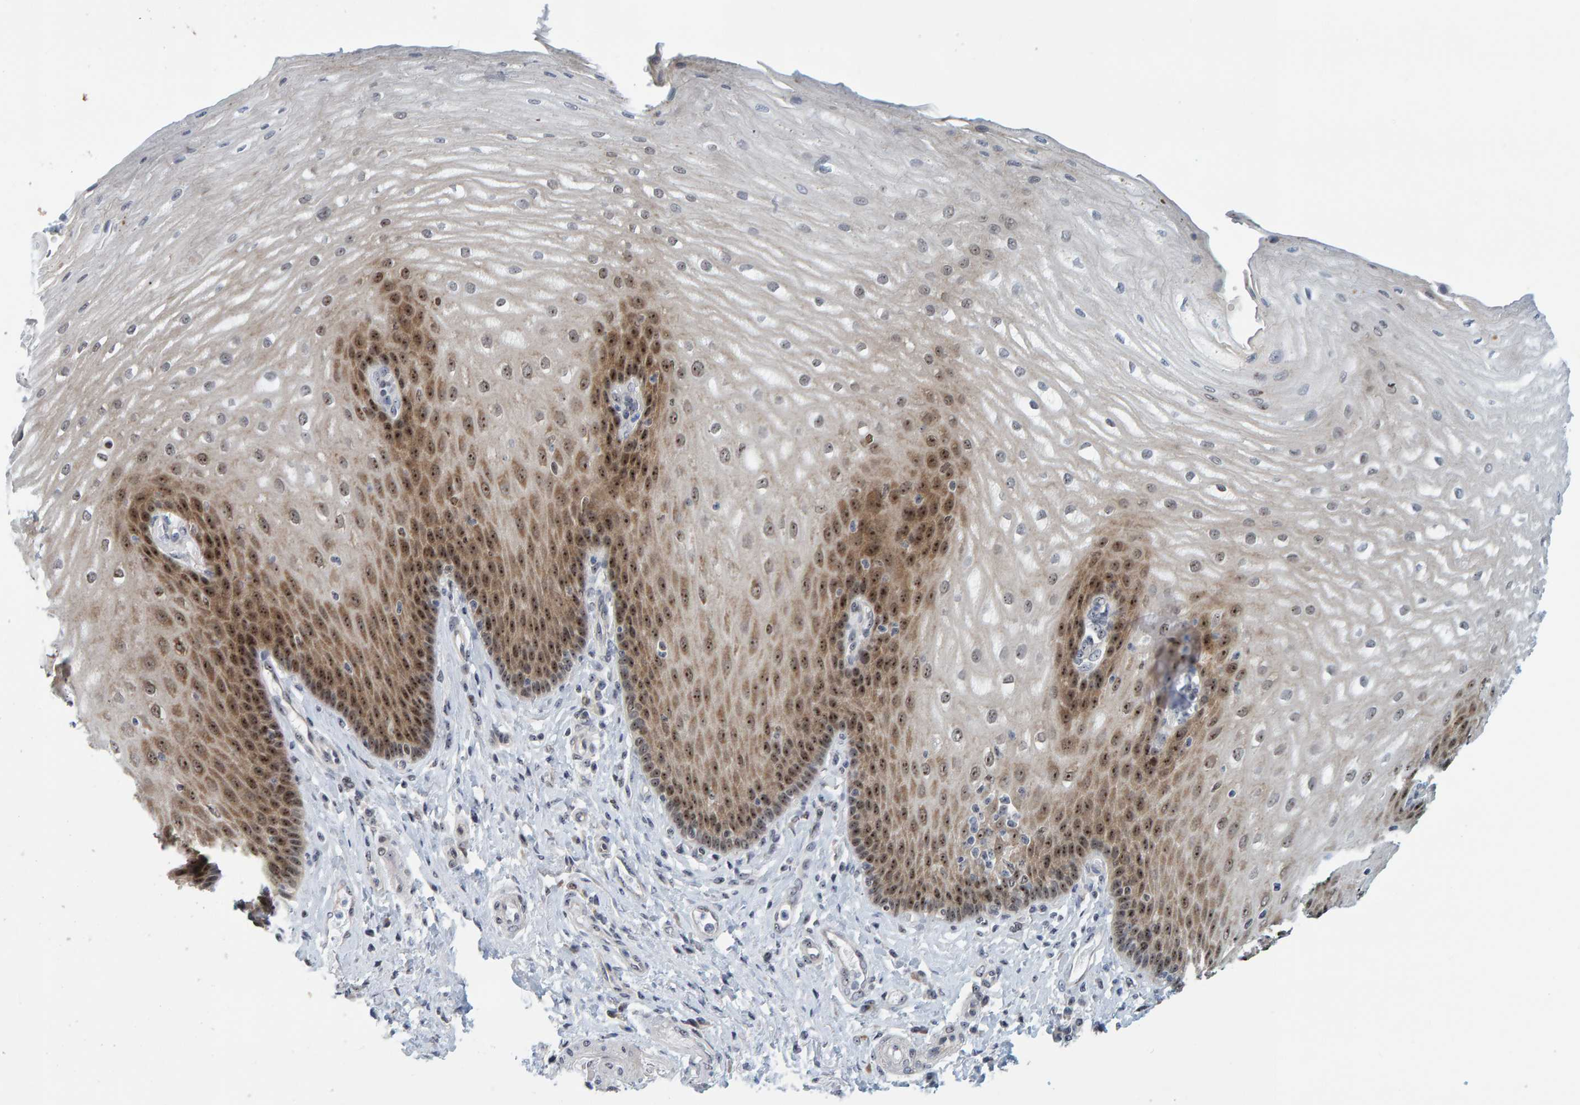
{"staining": {"intensity": "strong", "quantity": ">75%", "location": "cytoplasmic/membranous,nuclear"}, "tissue": "esophagus", "cell_type": "Squamous epithelial cells", "image_type": "normal", "snomed": [{"axis": "morphology", "description": "Normal tissue, NOS"}, {"axis": "topography", "description": "Esophagus"}], "caption": "Immunohistochemical staining of benign esophagus shows strong cytoplasmic/membranous,nuclear protein expression in approximately >75% of squamous epithelial cells. Using DAB (3,3'-diaminobenzidine) (brown) and hematoxylin (blue) stains, captured at high magnification using brightfield microscopy.", "gene": "POLR1E", "patient": {"sex": "male", "age": 54}}